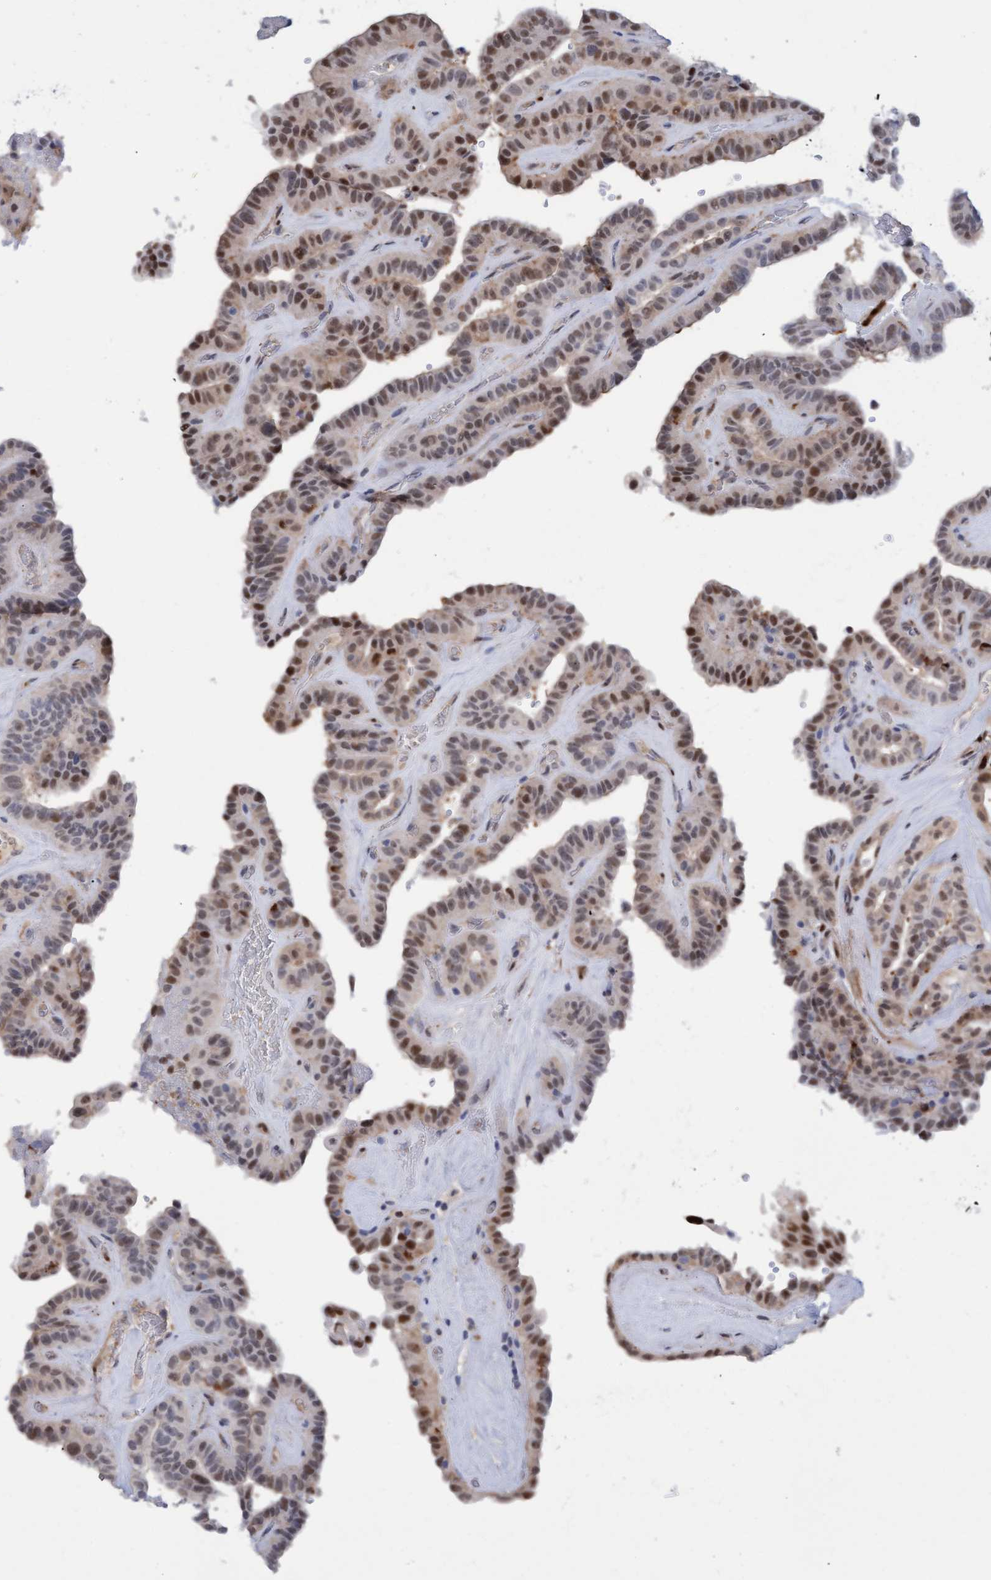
{"staining": {"intensity": "moderate", "quantity": ">75%", "location": "nuclear"}, "tissue": "thyroid cancer", "cell_type": "Tumor cells", "image_type": "cancer", "snomed": [{"axis": "morphology", "description": "Papillary adenocarcinoma, NOS"}, {"axis": "topography", "description": "Thyroid gland"}], "caption": "A histopathology image of papillary adenocarcinoma (thyroid) stained for a protein demonstrates moderate nuclear brown staining in tumor cells.", "gene": "PINX1", "patient": {"sex": "male", "age": 77}}